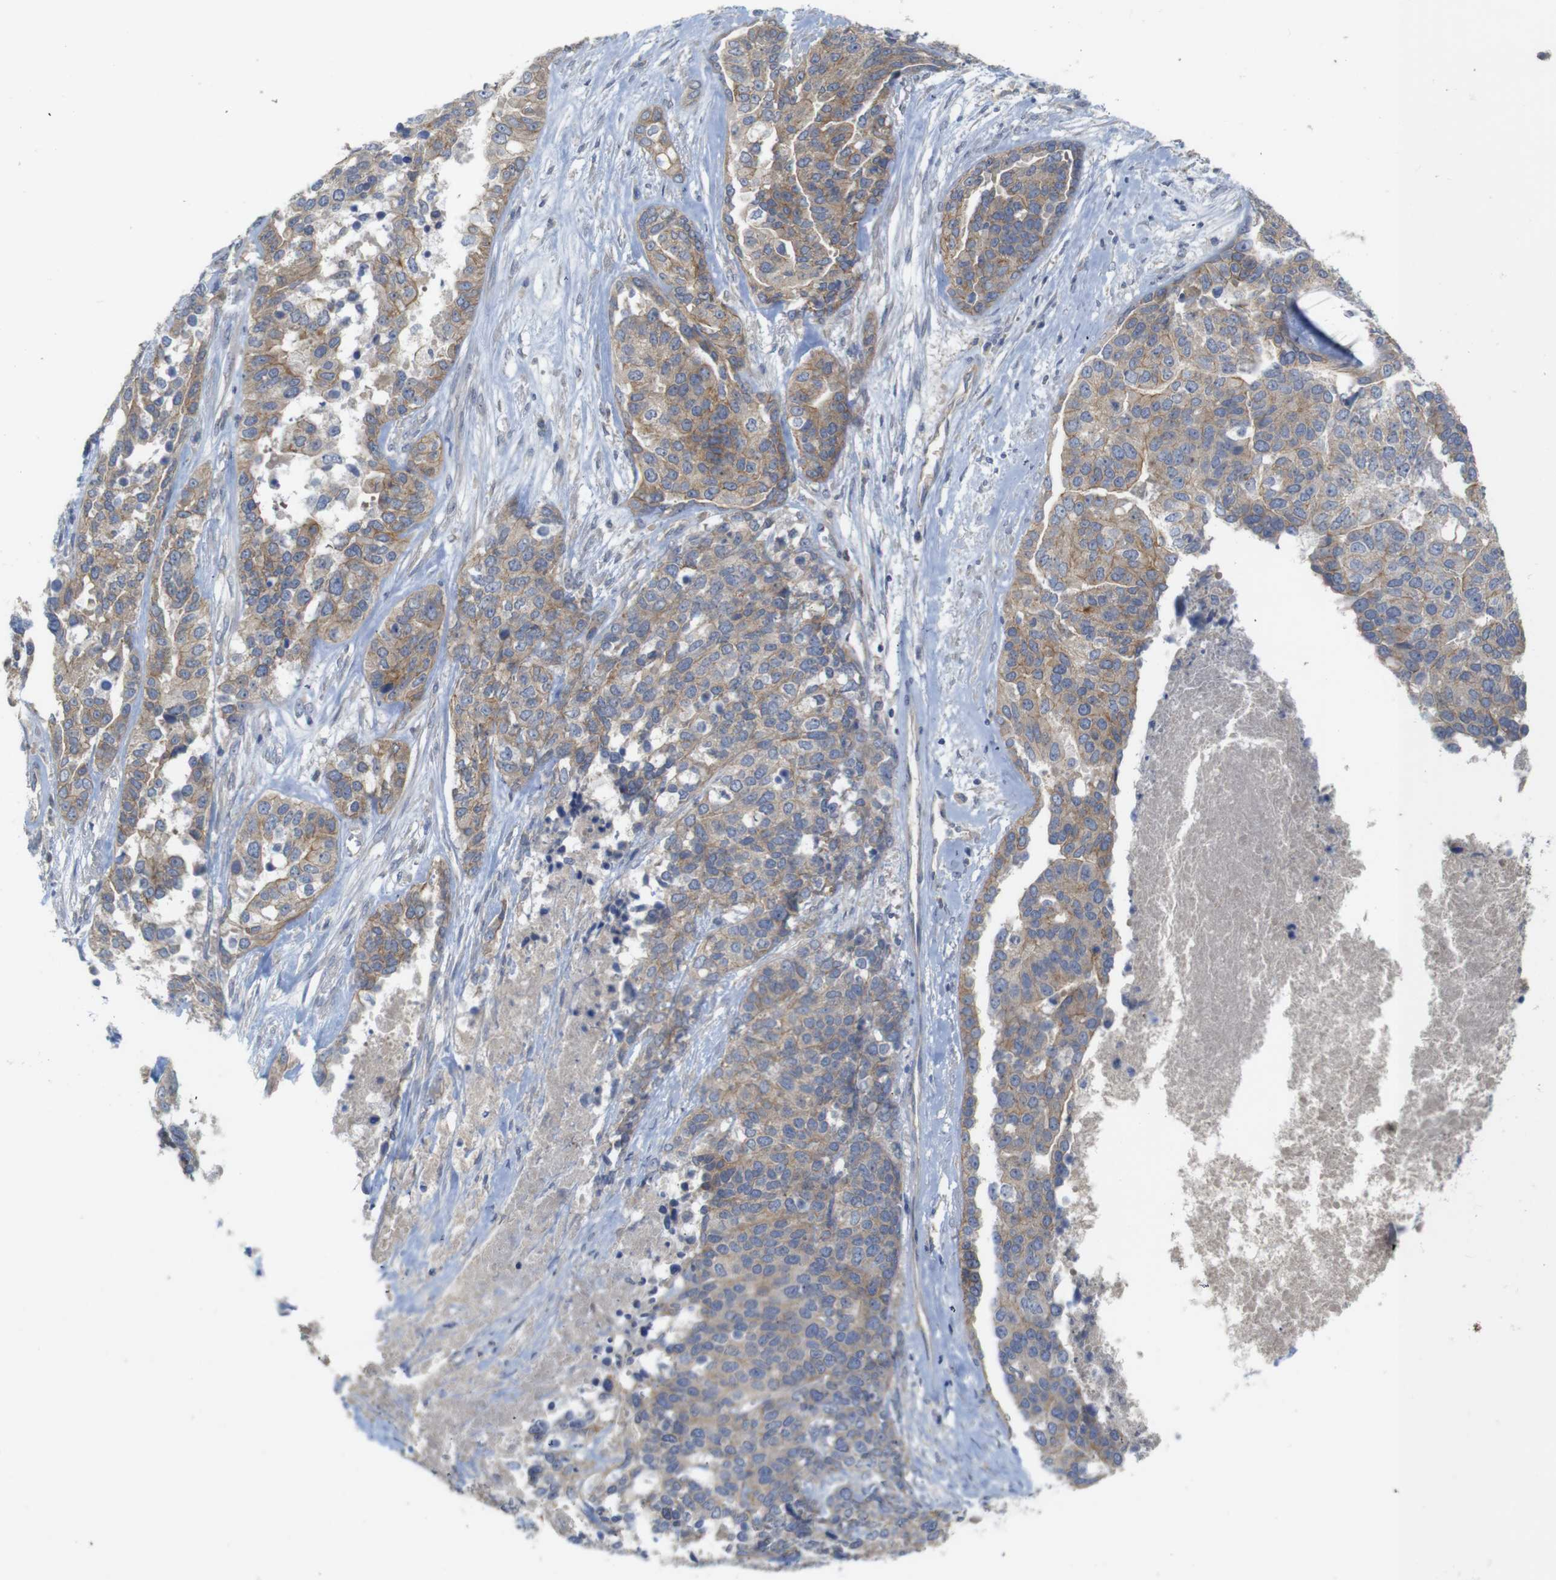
{"staining": {"intensity": "moderate", "quantity": ">75%", "location": "cytoplasmic/membranous"}, "tissue": "ovarian cancer", "cell_type": "Tumor cells", "image_type": "cancer", "snomed": [{"axis": "morphology", "description": "Cystadenocarcinoma, serous, NOS"}, {"axis": "topography", "description": "Ovary"}], "caption": "Ovarian cancer stained with a protein marker displays moderate staining in tumor cells.", "gene": "KIDINS220", "patient": {"sex": "female", "age": 44}}